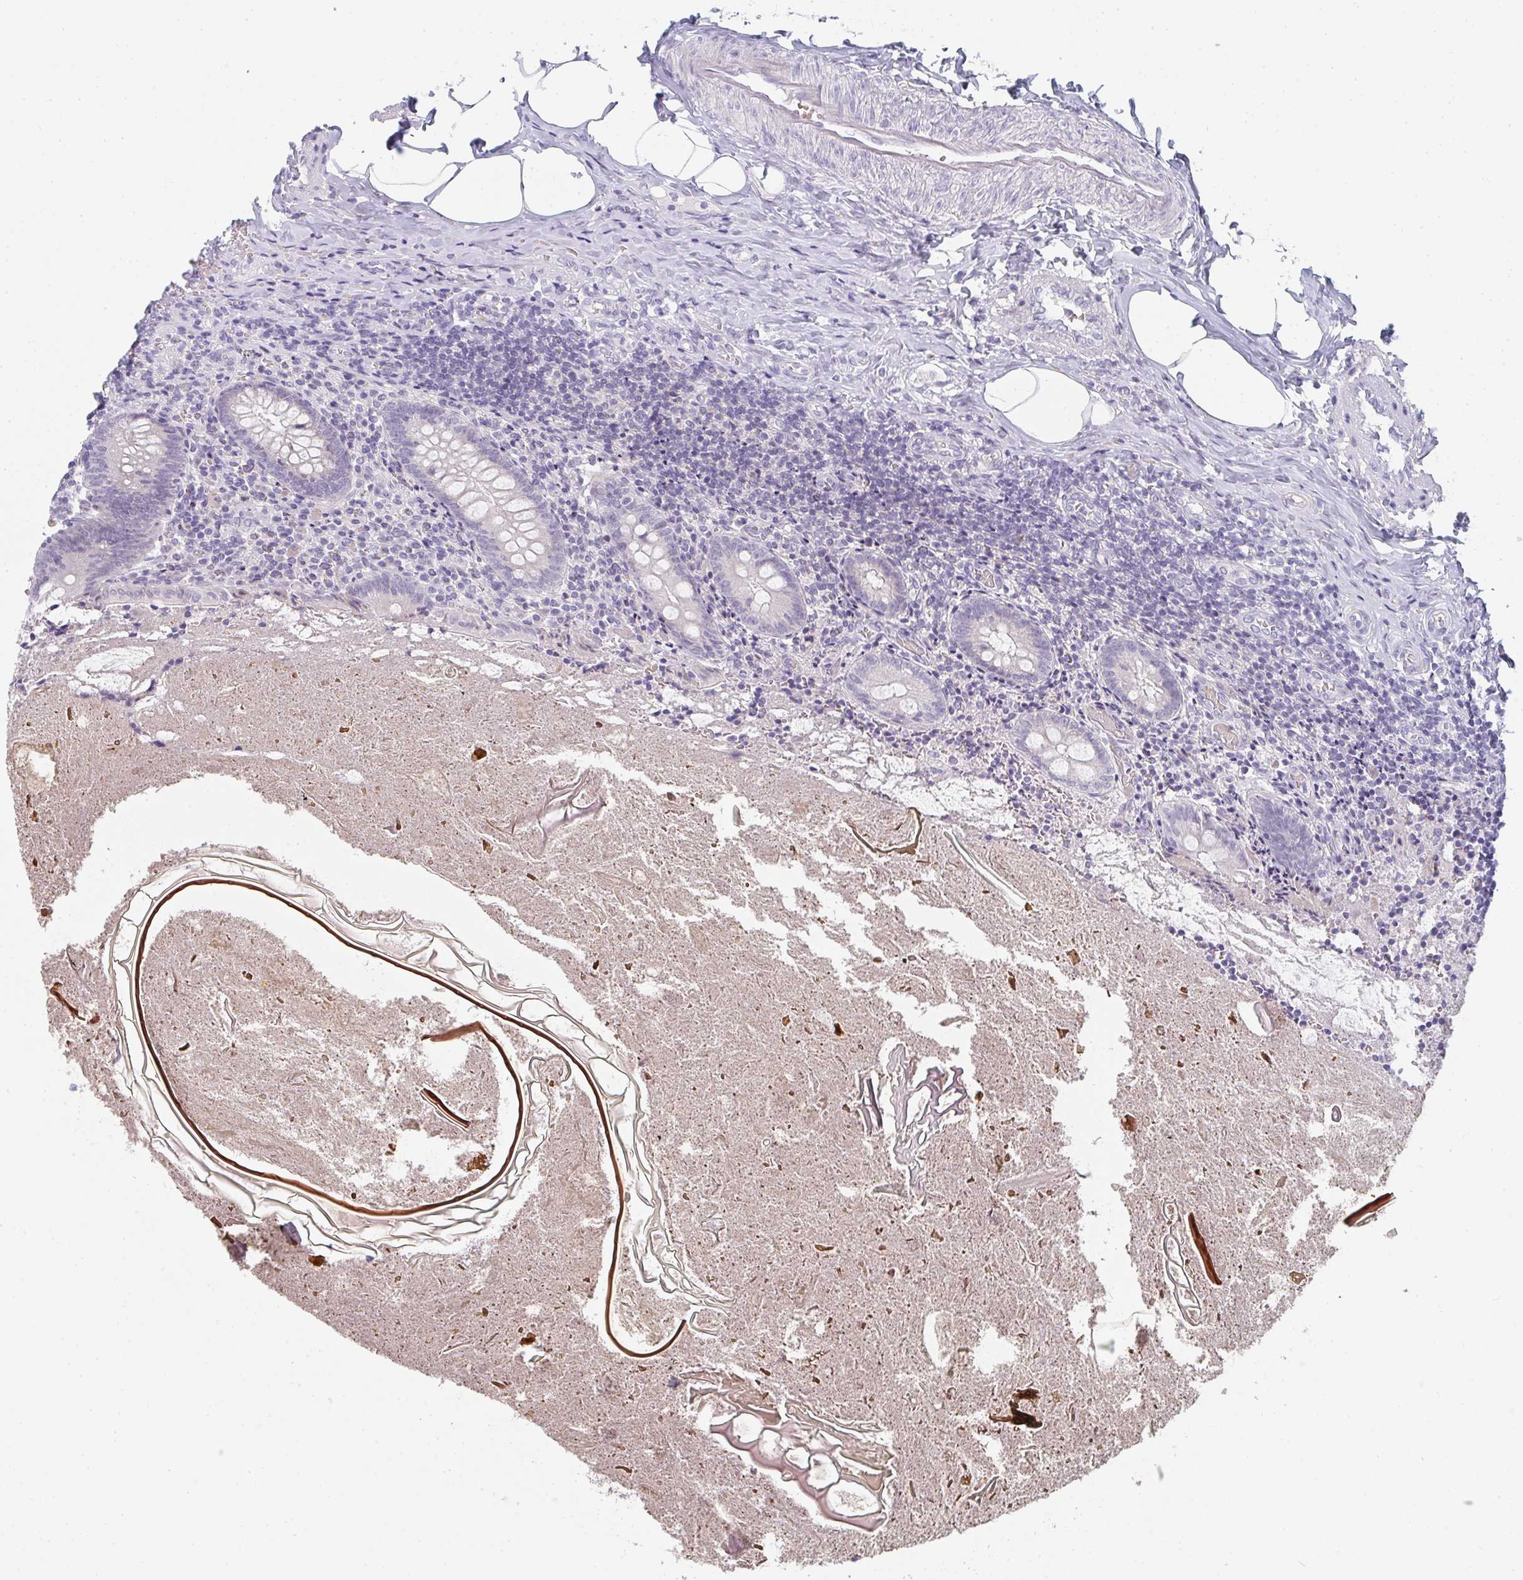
{"staining": {"intensity": "weak", "quantity": "<25%", "location": "cytoplasmic/membranous"}, "tissue": "appendix", "cell_type": "Glandular cells", "image_type": "normal", "snomed": [{"axis": "morphology", "description": "Normal tissue, NOS"}, {"axis": "topography", "description": "Appendix"}], "caption": "DAB immunohistochemical staining of normal human appendix reveals no significant expression in glandular cells.", "gene": "NEU2", "patient": {"sex": "female", "age": 17}}